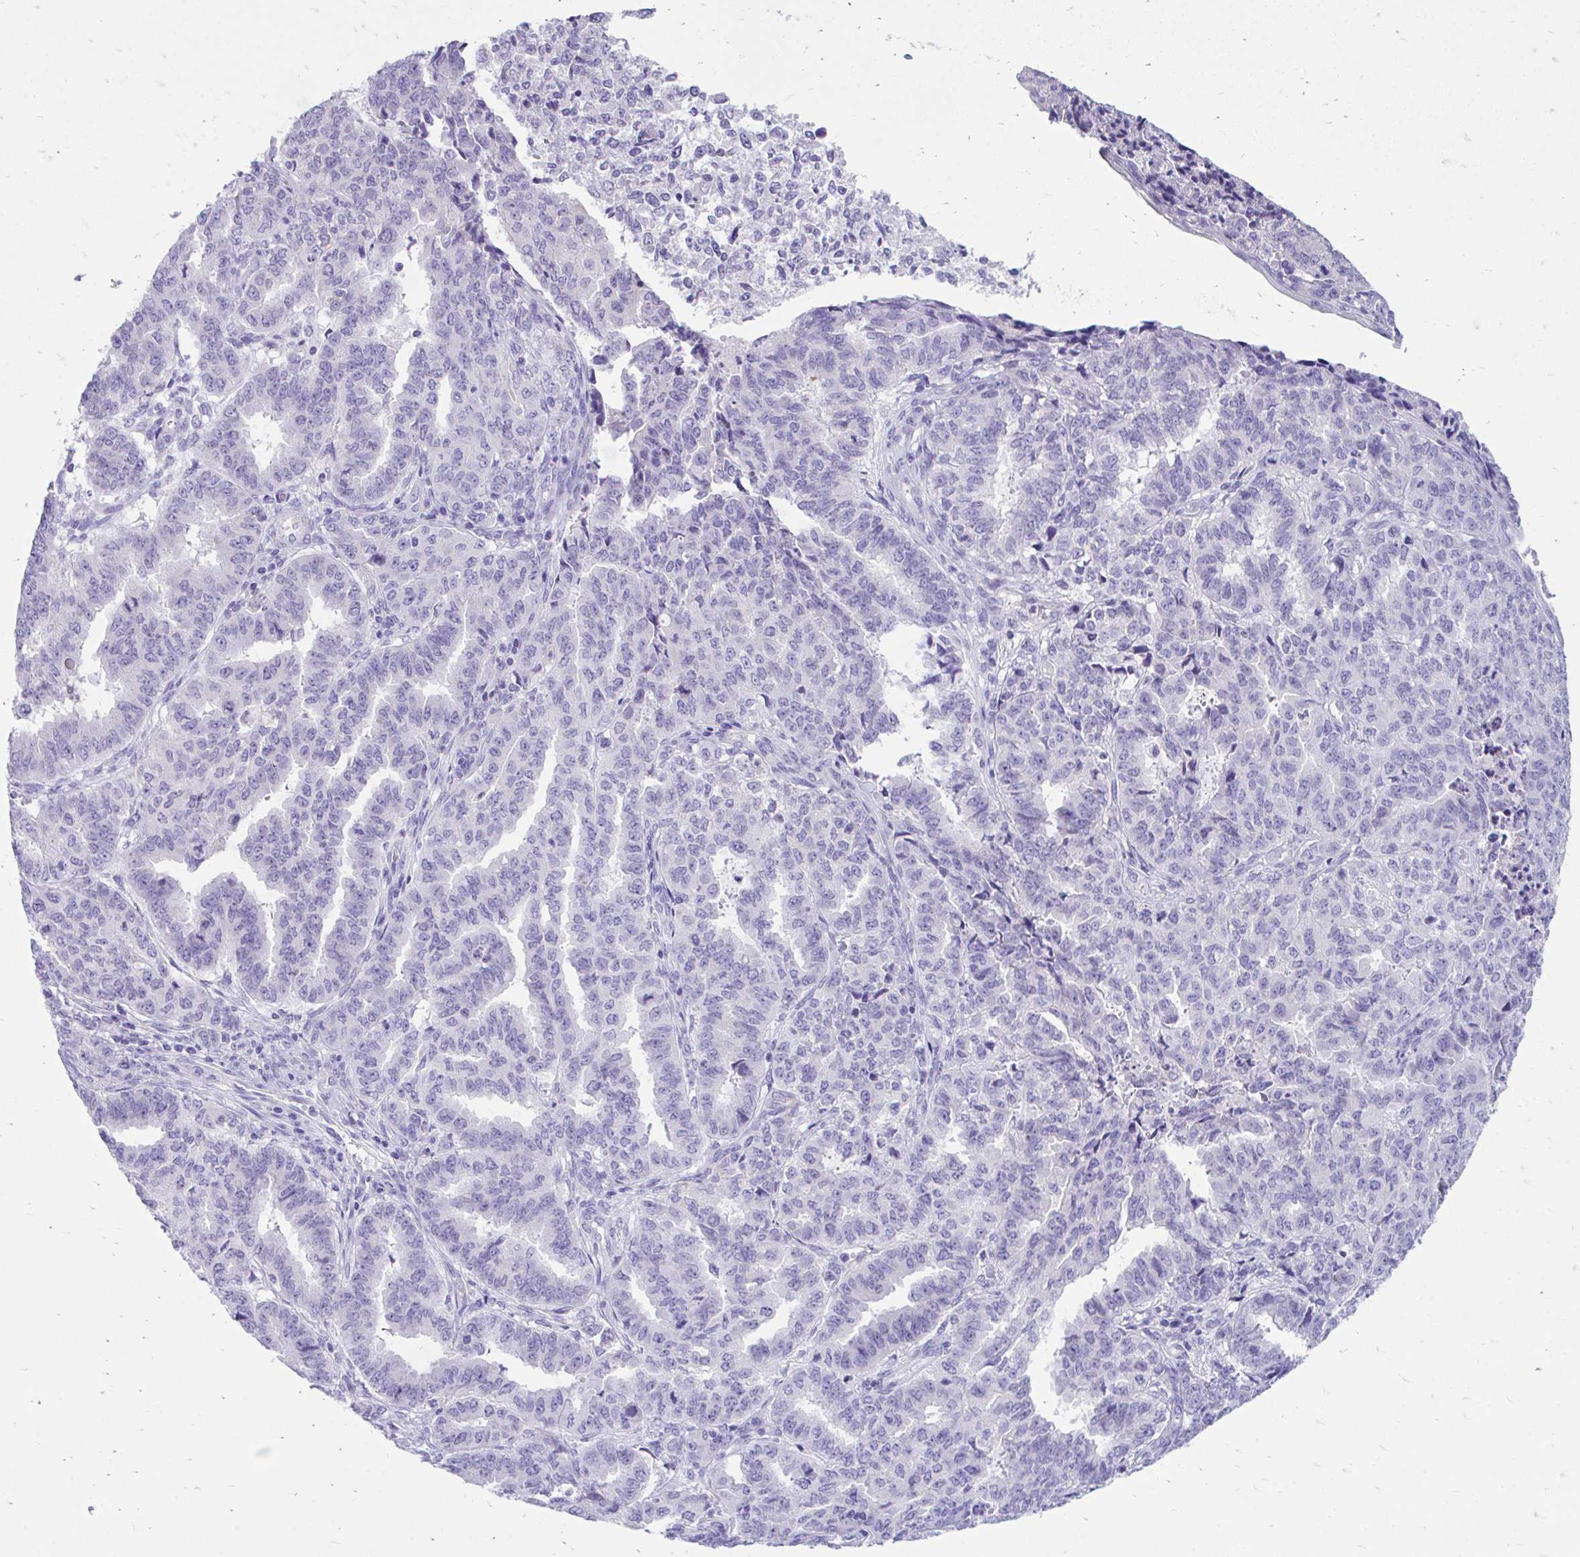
{"staining": {"intensity": "negative", "quantity": "none", "location": "none"}, "tissue": "endometrial cancer", "cell_type": "Tumor cells", "image_type": "cancer", "snomed": [{"axis": "morphology", "description": "Adenocarcinoma, NOS"}, {"axis": "topography", "description": "Endometrium"}], "caption": "Tumor cells are negative for protein expression in human endometrial cancer (adenocarcinoma).", "gene": "KRIT1", "patient": {"sex": "female", "age": 50}}